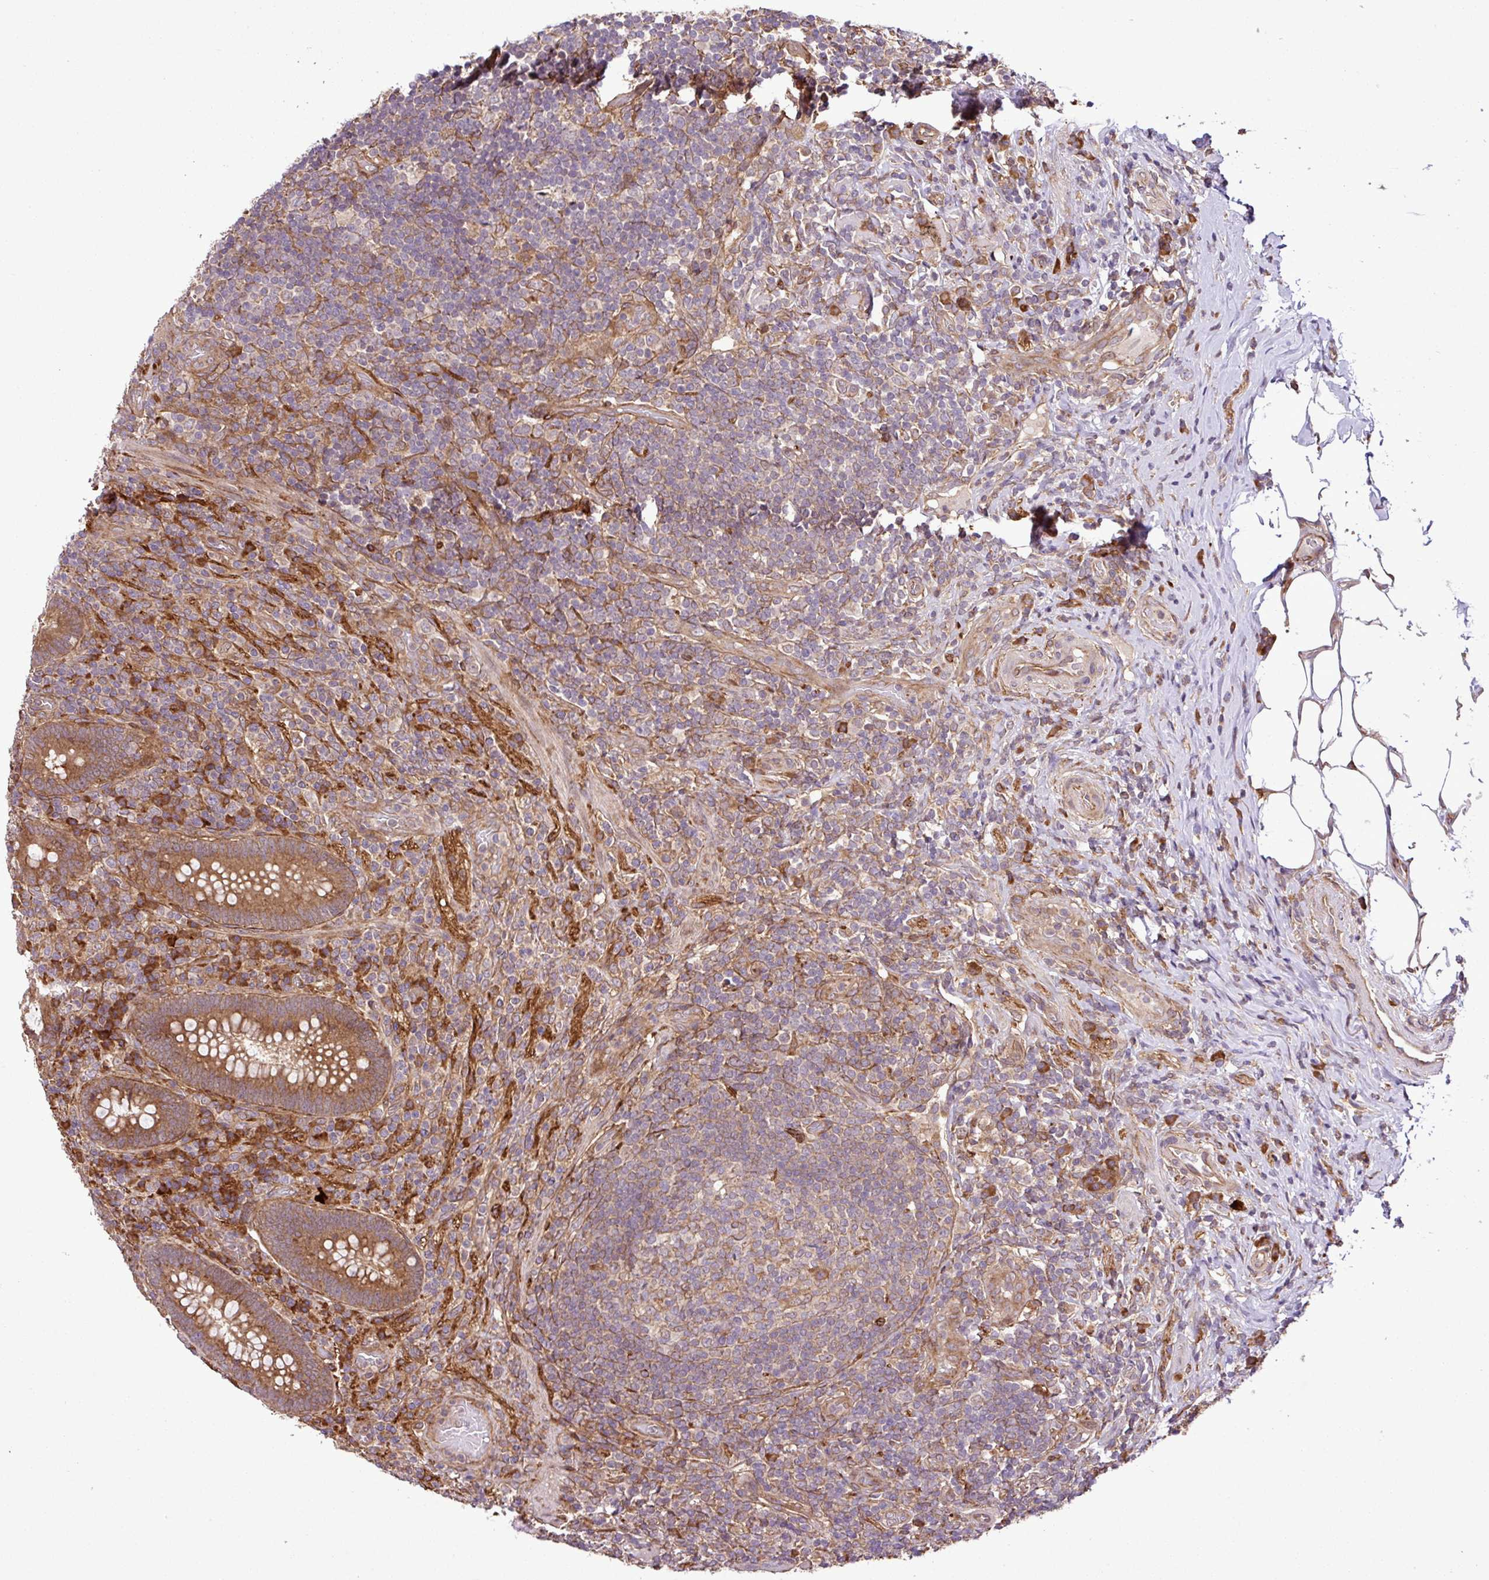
{"staining": {"intensity": "moderate", "quantity": ">75%", "location": "cytoplasmic/membranous"}, "tissue": "appendix", "cell_type": "Glandular cells", "image_type": "normal", "snomed": [{"axis": "morphology", "description": "Normal tissue, NOS"}, {"axis": "topography", "description": "Appendix"}], "caption": "High-magnification brightfield microscopy of normal appendix stained with DAB (3,3'-diaminobenzidine) (brown) and counterstained with hematoxylin (blue). glandular cells exhibit moderate cytoplasmic/membranous expression is seen in about>75% of cells. The staining was performed using DAB (3,3'-diaminobenzidine) to visualize the protein expression in brown, while the nuclei were stained in blue with hematoxylin (Magnification: 20x).", "gene": "DLGAP4", "patient": {"sex": "female", "age": 43}}